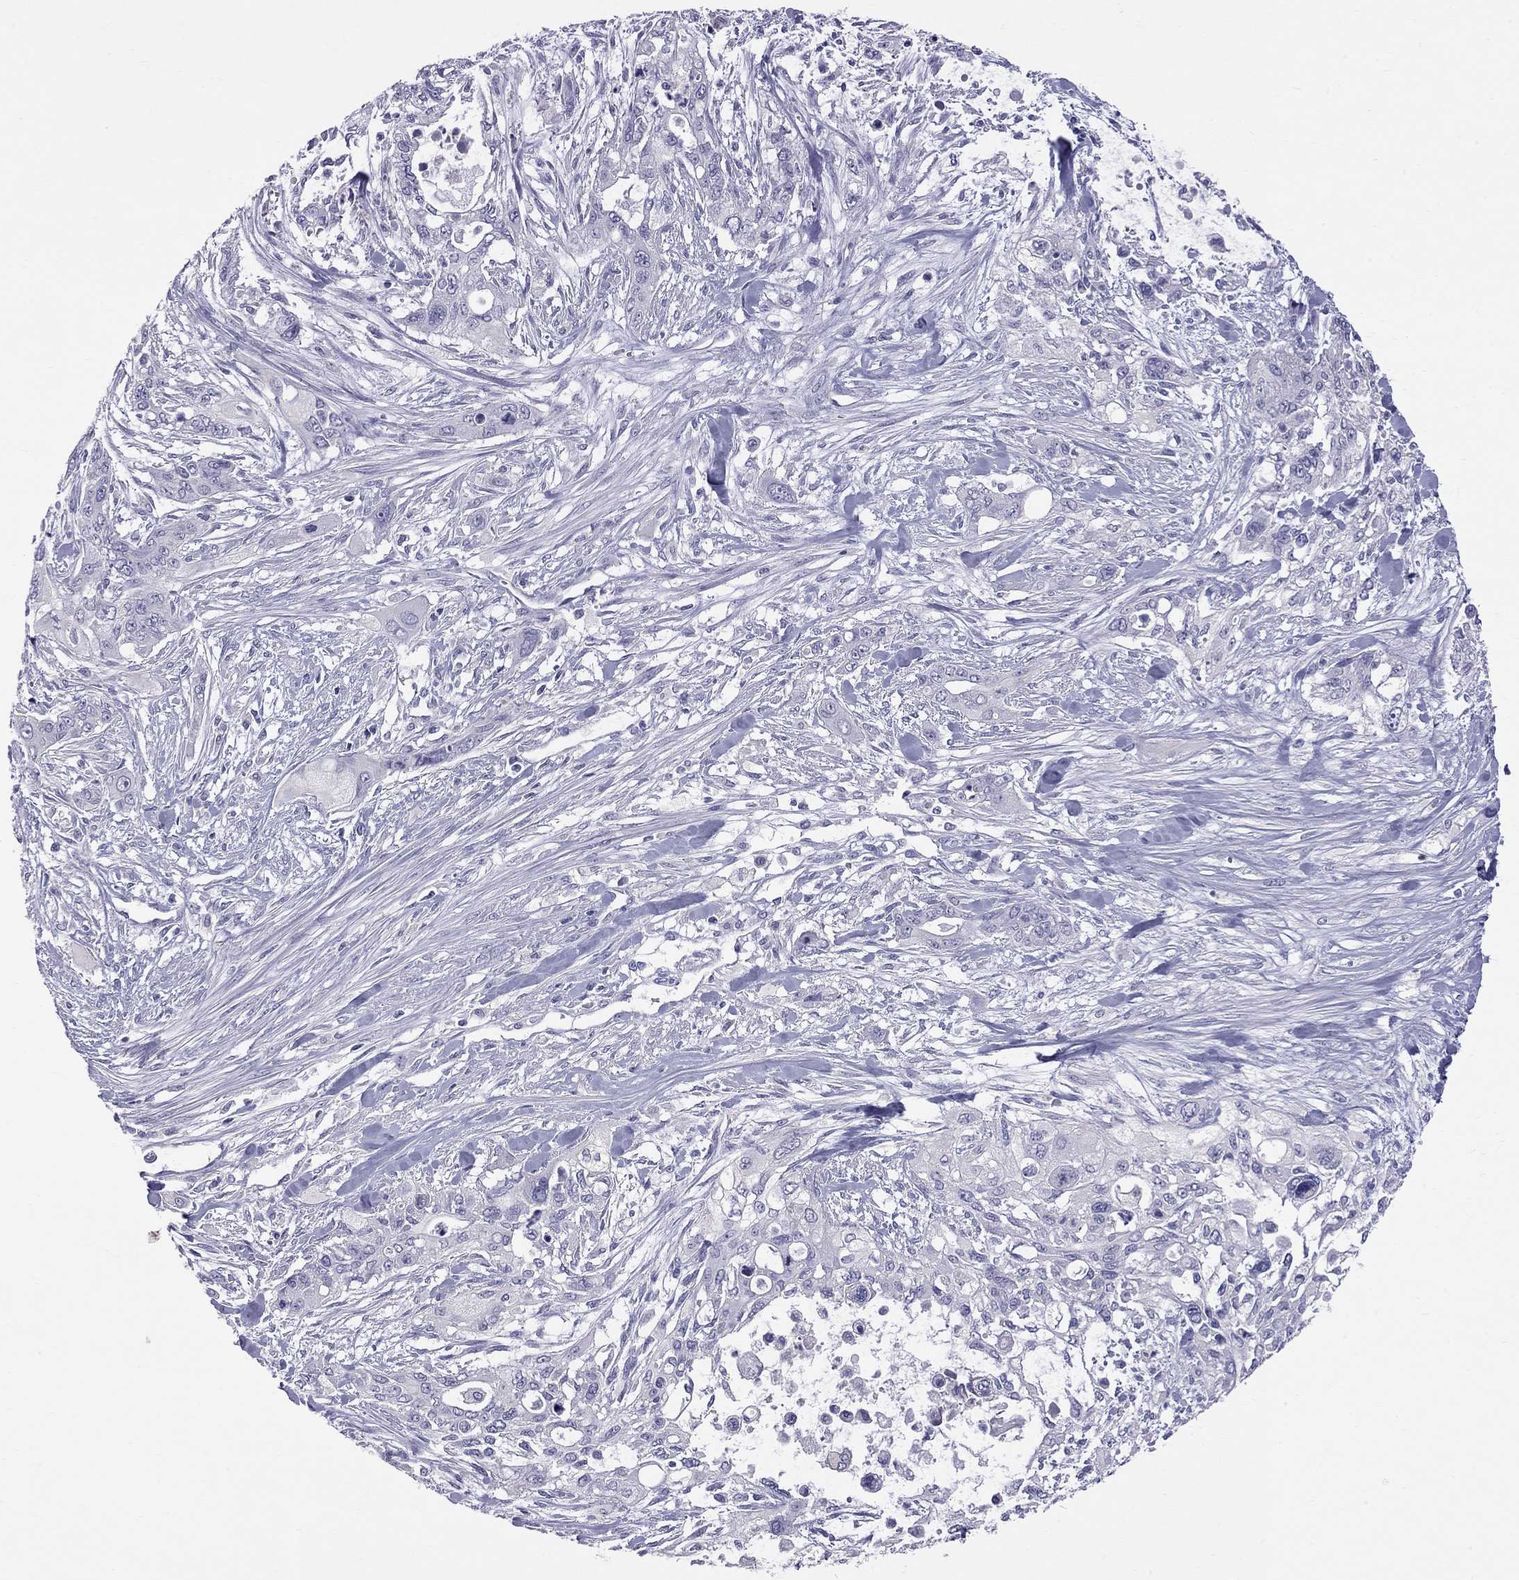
{"staining": {"intensity": "negative", "quantity": "none", "location": "none"}, "tissue": "pancreatic cancer", "cell_type": "Tumor cells", "image_type": "cancer", "snomed": [{"axis": "morphology", "description": "Adenocarcinoma, NOS"}, {"axis": "topography", "description": "Pancreas"}], "caption": "Immunohistochemistry (IHC) micrograph of neoplastic tissue: human pancreatic adenocarcinoma stained with DAB (3,3'-diaminobenzidine) reveals no significant protein expression in tumor cells. Brightfield microscopy of immunohistochemistry stained with DAB (brown) and hematoxylin (blue), captured at high magnification.", "gene": "CFAP91", "patient": {"sex": "male", "age": 47}}